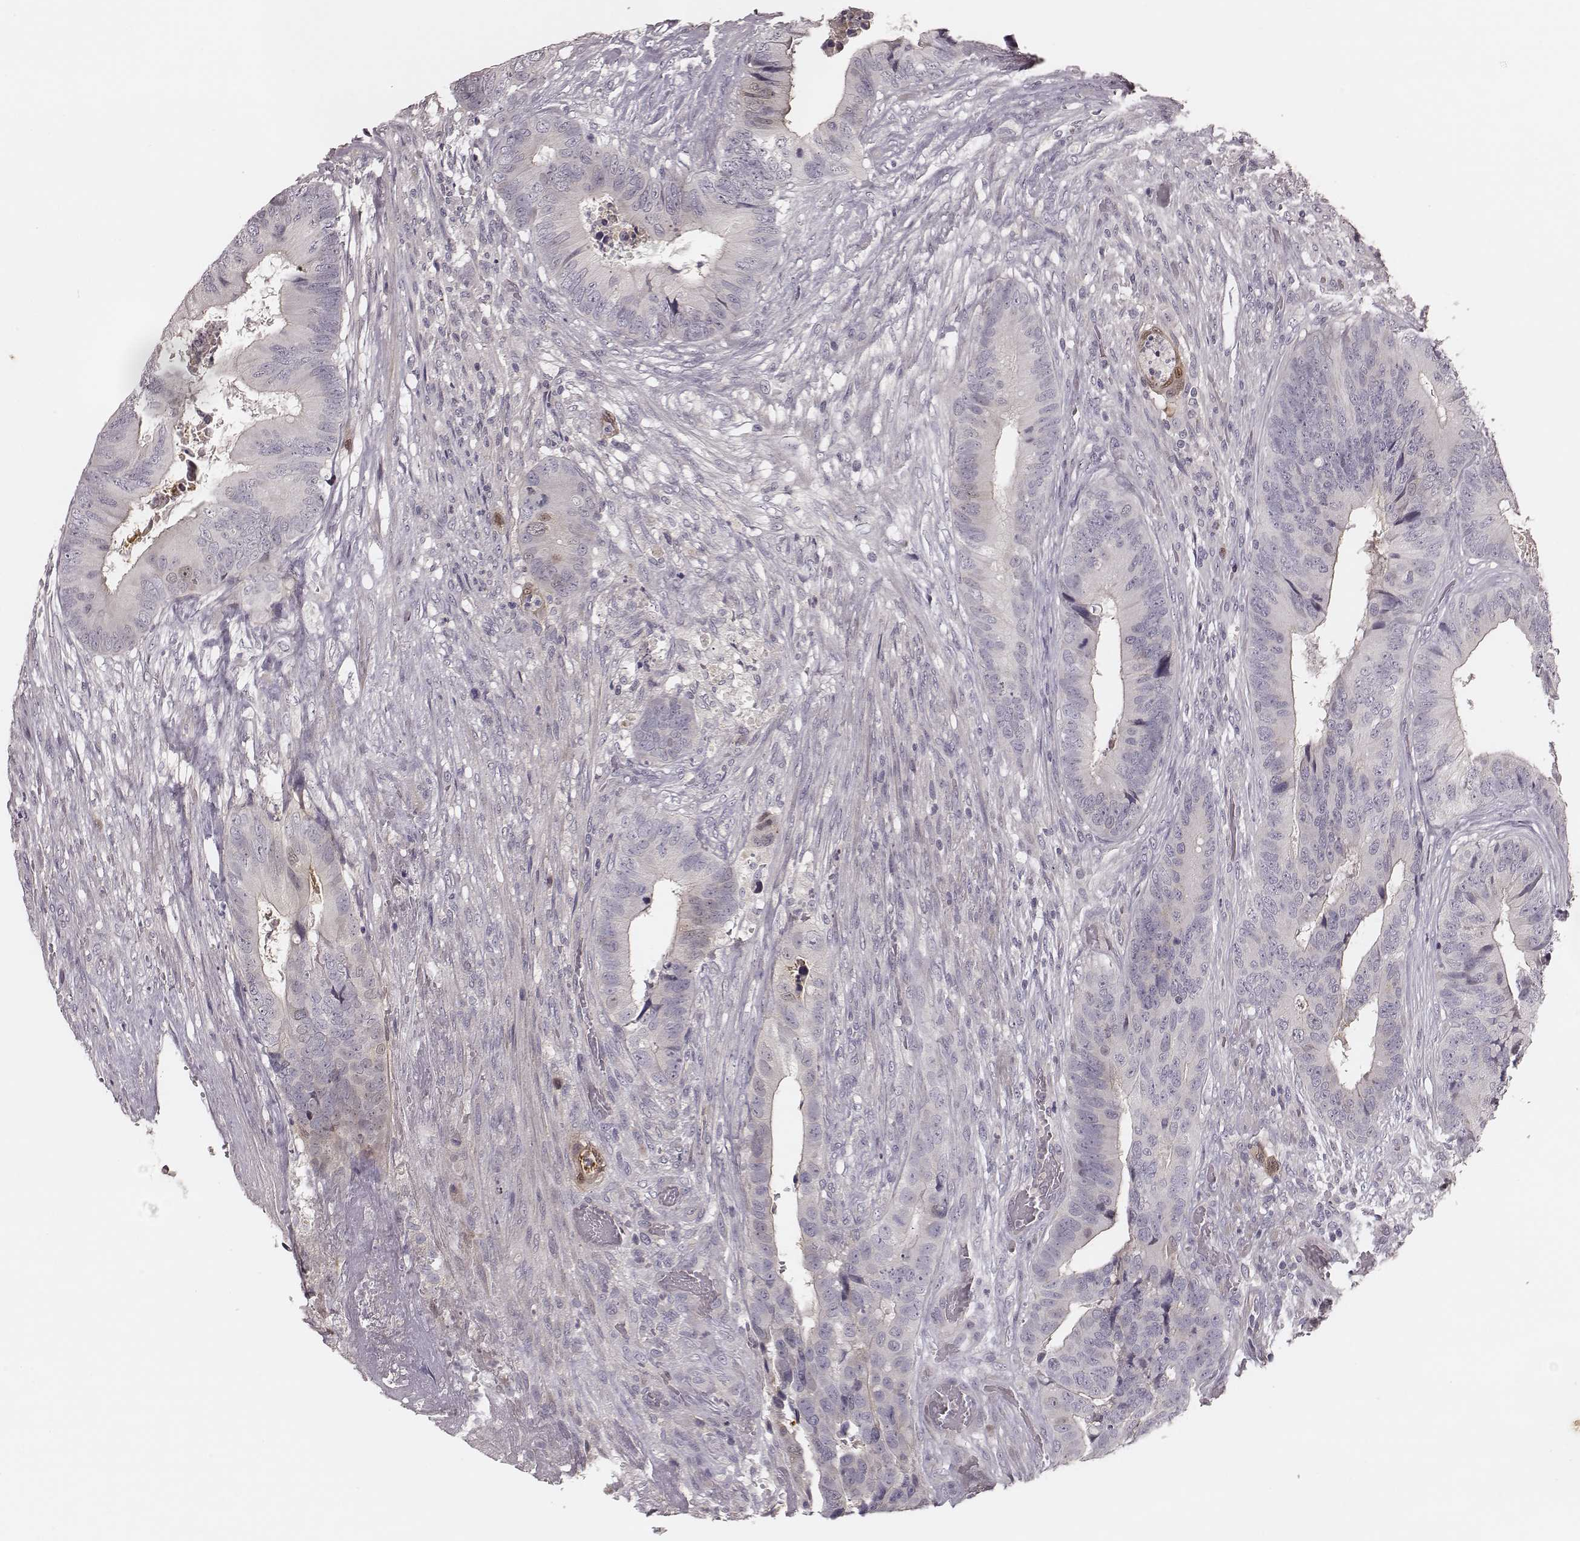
{"staining": {"intensity": "negative", "quantity": "none", "location": "none"}, "tissue": "colorectal cancer", "cell_type": "Tumor cells", "image_type": "cancer", "snomed": [{"axis": "morphology", "description": "Adenocarcinoma, NOS"}, {"axis": "topography", "description": "Colon"}], "caption": "IHC of adenocarcinoma (colorectal) exhibits no expression in tumor cells.", "gene": "SDCBP2", "patient": {"sex": "male", "age": 84}}